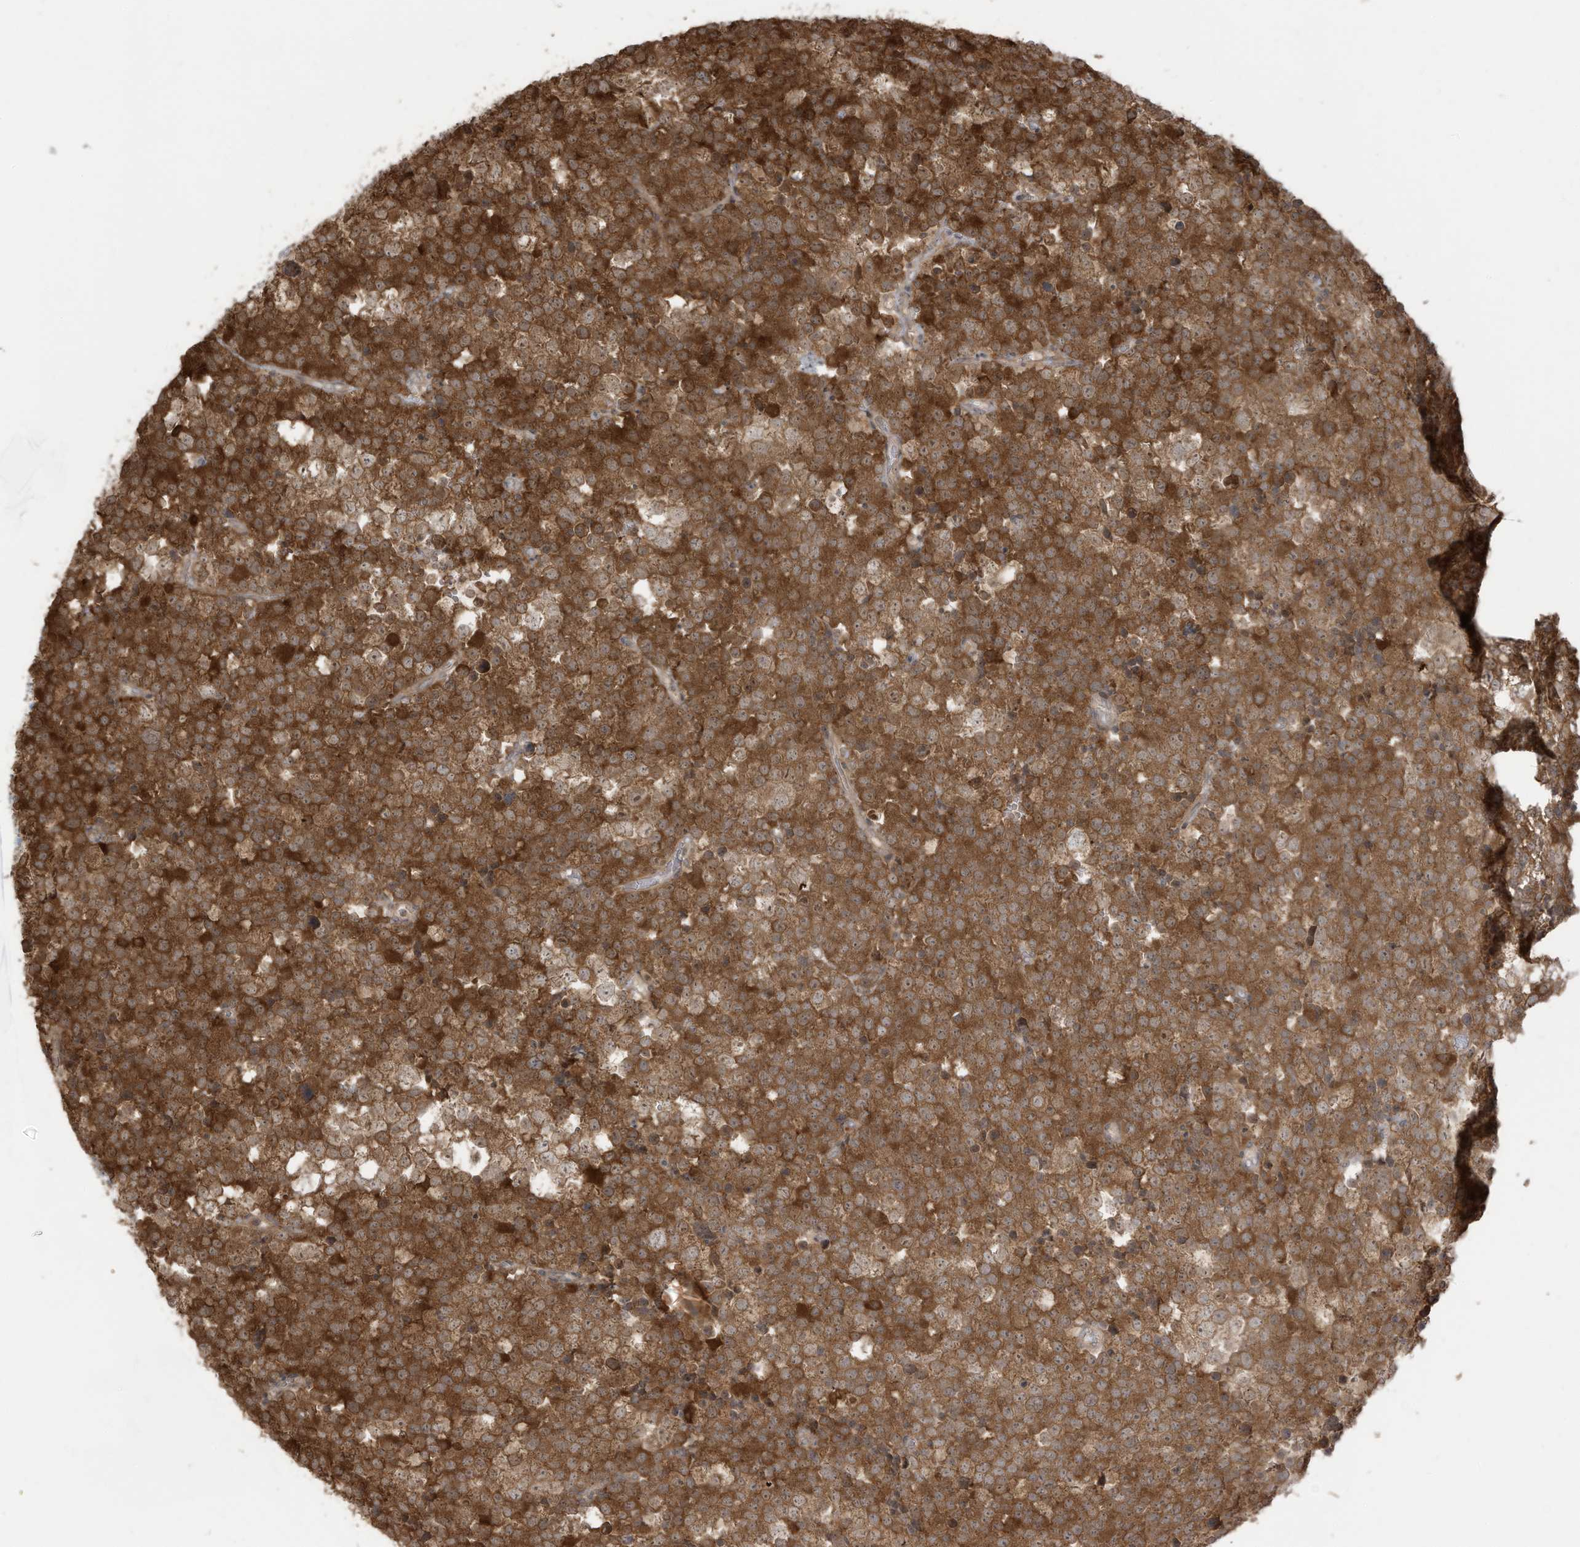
{"staining": {"intensity": "strong", "quantity": ">75%", "location": "cytoplasmic/membranous"}, "tissue": "testis cancer", "cell_type": "Tumor cells", "image_type": "cancer", "snomed": [{"axis": "morphology", "description": "Seminoma, NOS"}, {"axis": "topography", "description": "Testis"}], "caption": "The photomicrograph demonstrates immunohistochemical staining of seminoma (testis). There is strong cytoplasmic/membranous expression is seen in approximately >75% of tumor cells. (brown staining indicates protein expression, while blue staining denotes nuclei).", "gene": "CARF", "patient": {"sex": "male", "age": 71}}